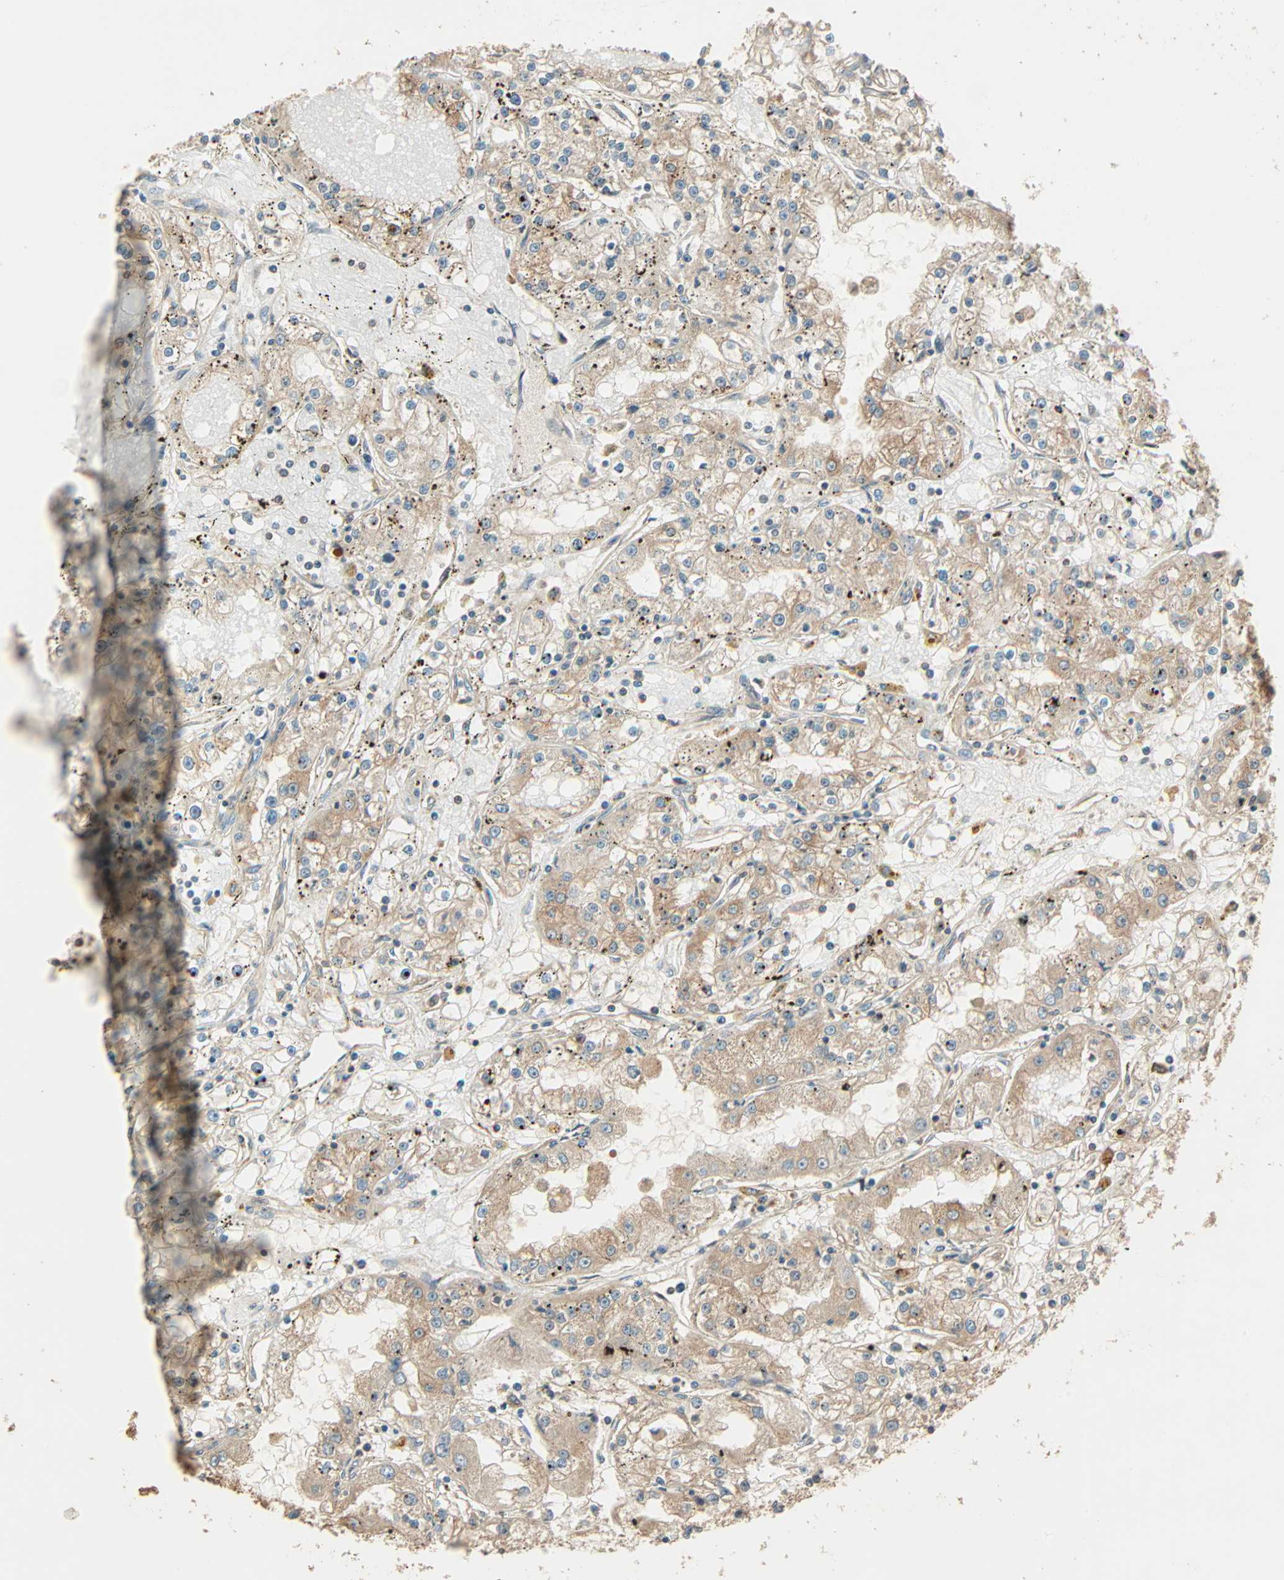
{"staining": {"intensity": "weak", "quantity": "25%-75%", "location": "cytoplasmic/membranous"}, "tissue": "renal cancer", "cell_type": "Tumor cells", "image_type": "cancer", "snomed": [{"axis": "morphology", "description": "Adenocarcinoma, NOS"}, {"axis": "topography", "description": "Kidney"}], "caption": "Immunohistochemistry (IHC) micrograph of renal cancer (adenocarcinoma) stained for a protein (brown), which exhibits low levels of weak cytoplasmic/membranous expression in about 25%-75% of tumor cells.", "gene": "GALK1", "patient": {"sex": "male", "age": 56}}